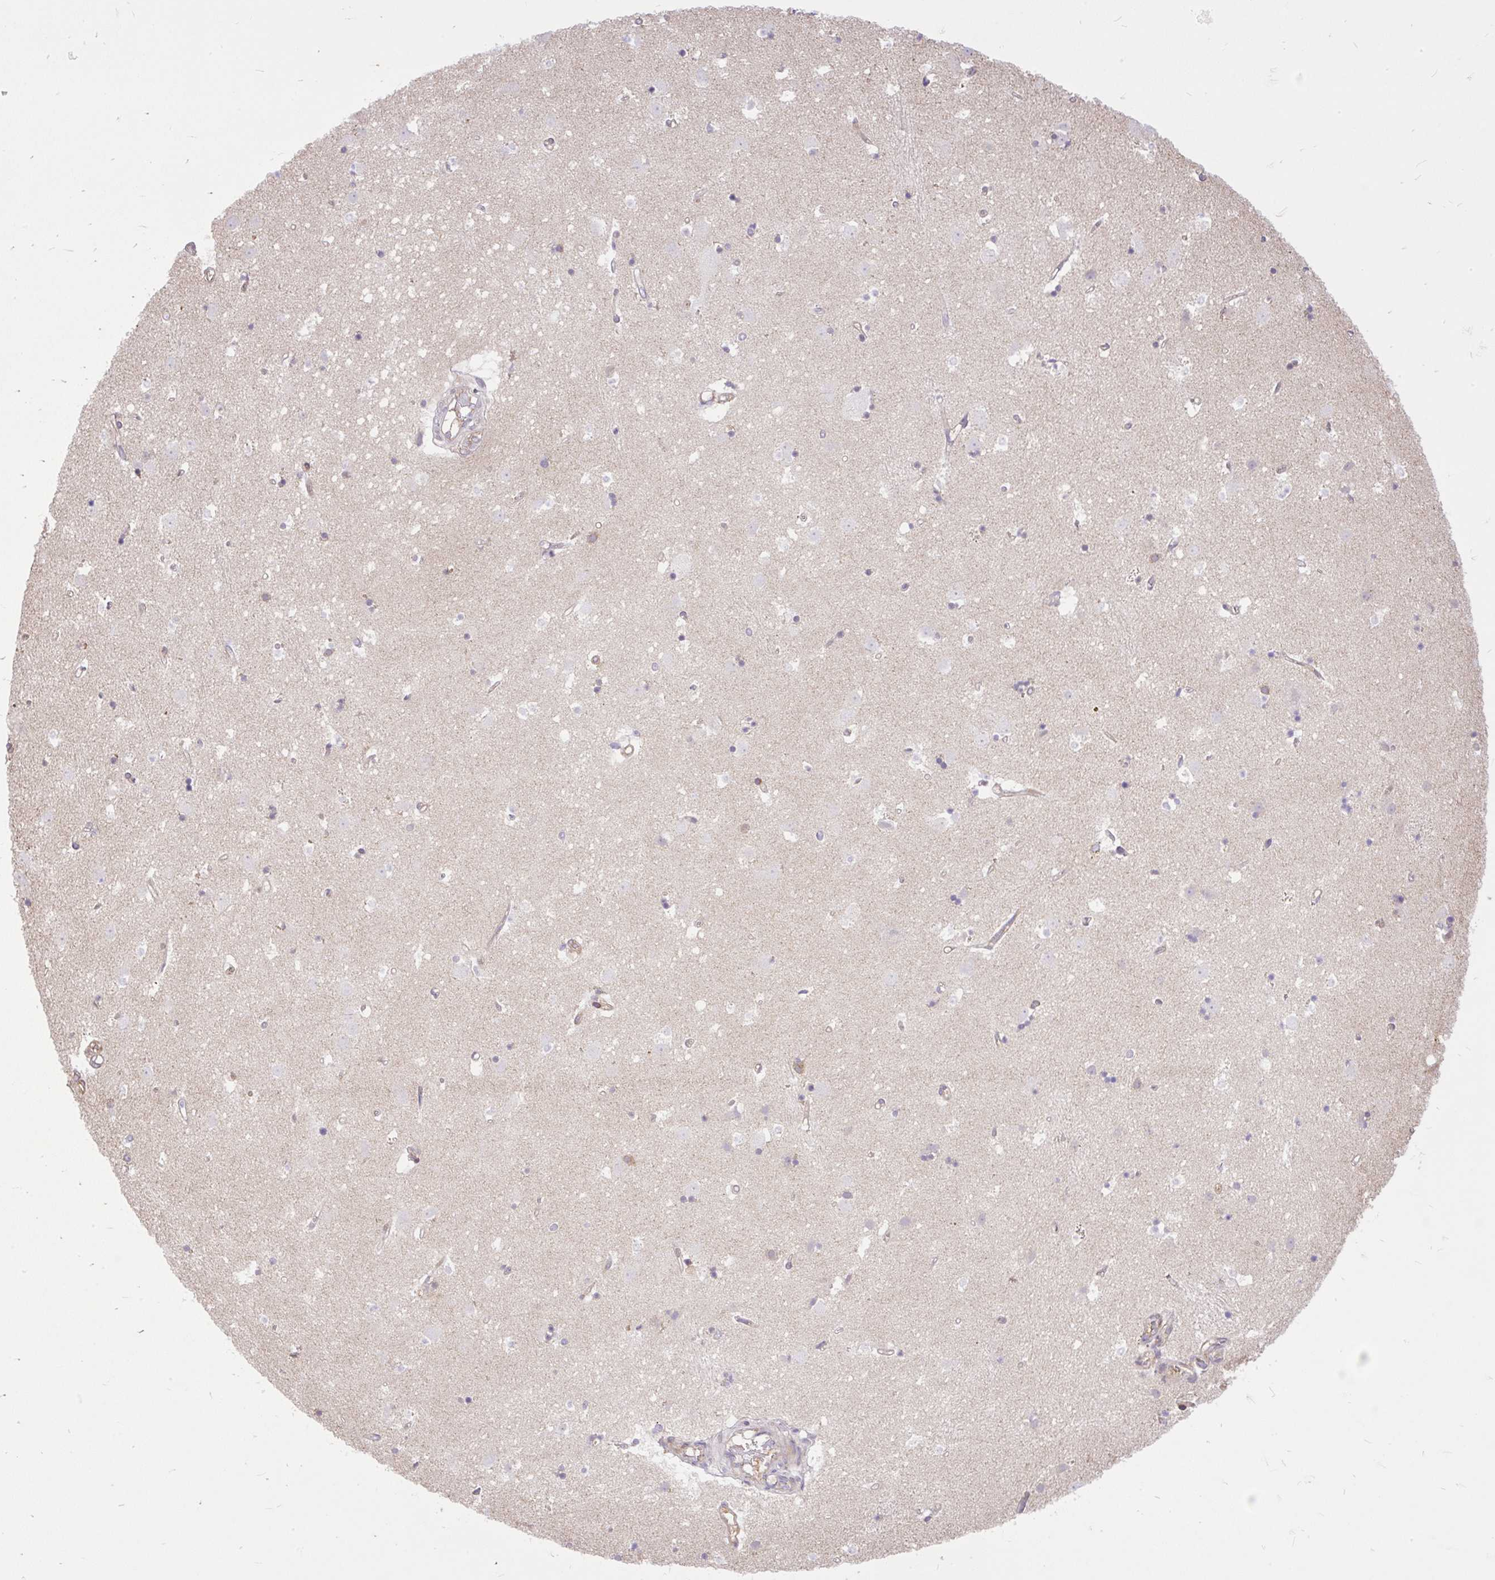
{"staining": {"intensity": "negative", "quantity": "none", "location": "none"}, "tissue": "caudate", "cell_type": "Glial cells", "image_type": "normal", "snomed": [{"axis": "morphology", "description": "Normal tissue, NOS"}, {"axis": "topography", "description": "Lateral ventricle wall"}], "caption": "Human caudate stained for a protein using immunohistochemistry exhibits no positivity in glial cells.", "gene": "TRIM17", "patient": {"sex": "male", "age": 58}}